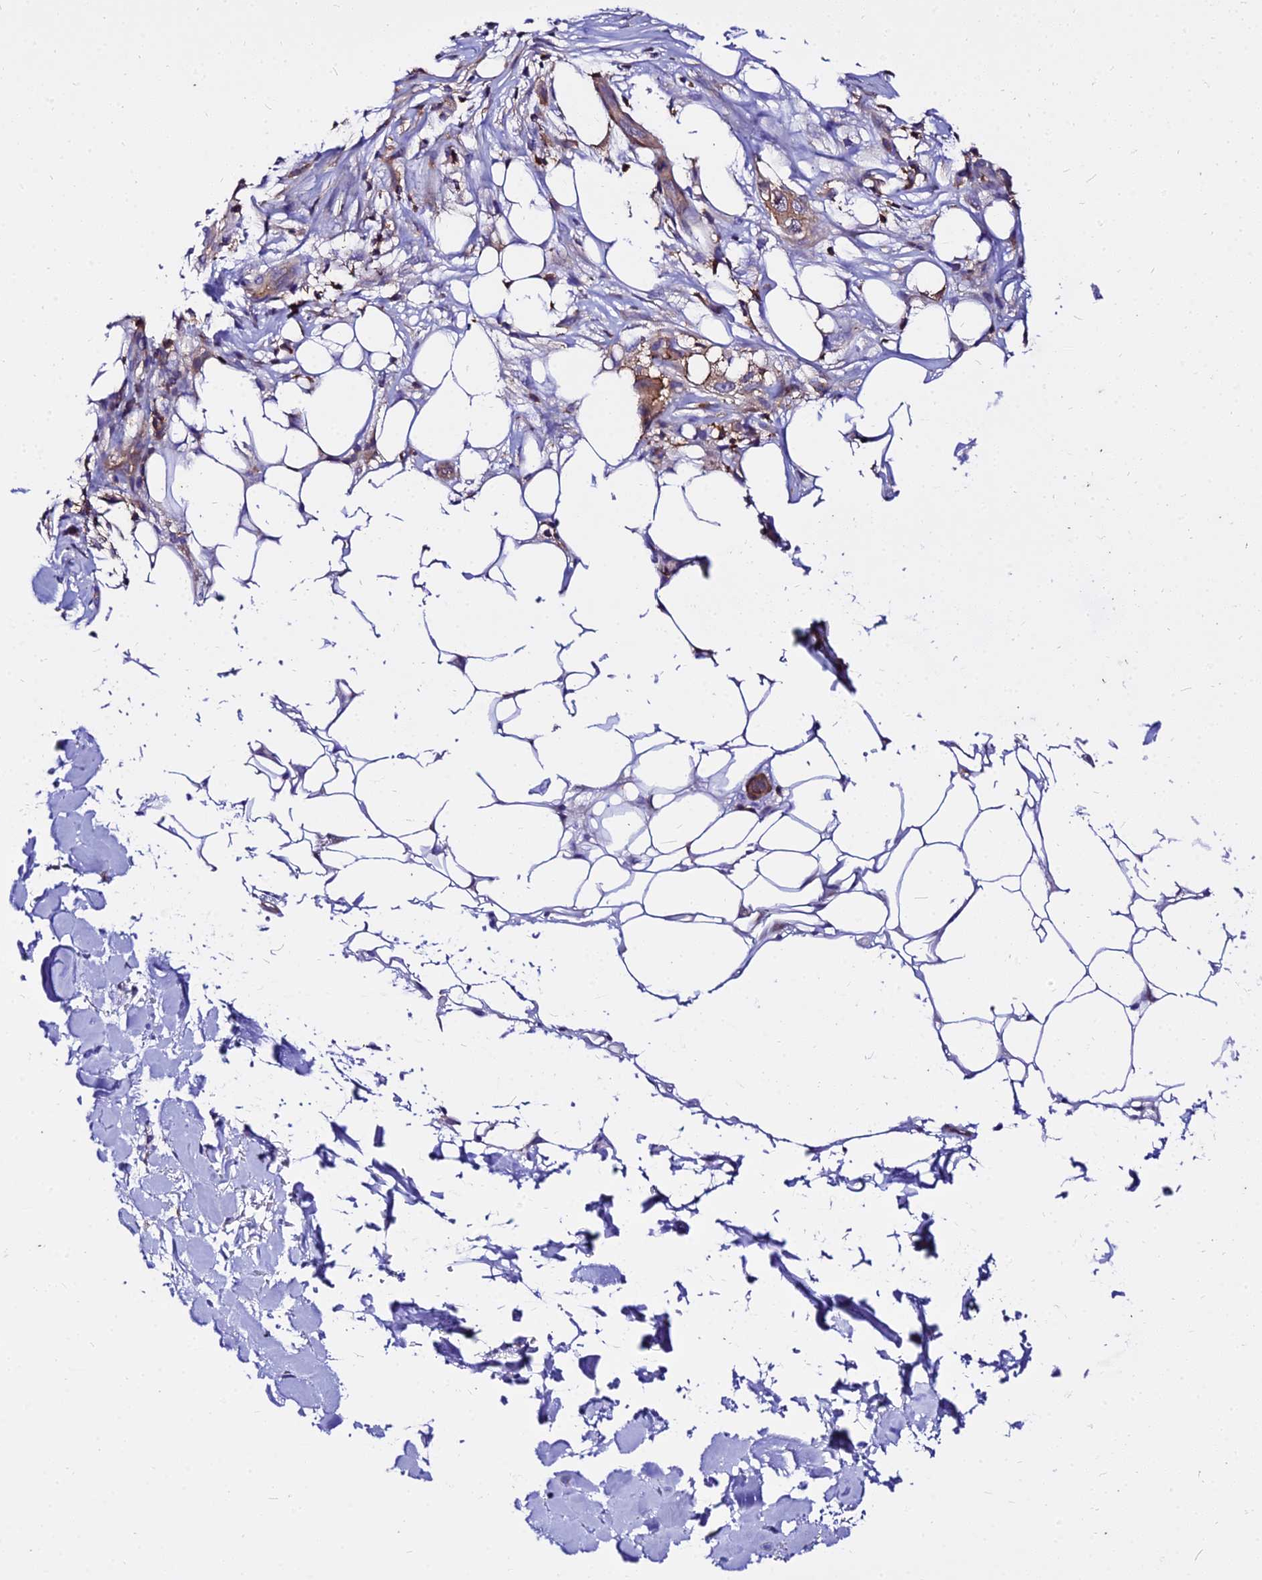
{"staining": {"intensity": "moderate", "quantity": "25%-75%", "location": "cytoplasmic/membranous"}, "tissue": "skin cancer", "cell_type": "Tumor cells", "image_type": "cancer", "snomed": [{"axis": "morphology", "description": "Normal tissue, NOS"}, {"axis": "morphology", "description": "Squamous cell carcinoma, NOS"}, {"axis": "topography", "description": "Skin"}], "caption": "About 25%-75% of tumor cells in skin squamous cell carcinoma display moderate cytoplasmic/membranous protein staining as visualized by brown immunohistochemical staining.", "gene": "CSRP1", "patient": {"sex": "male", "age": 72}}